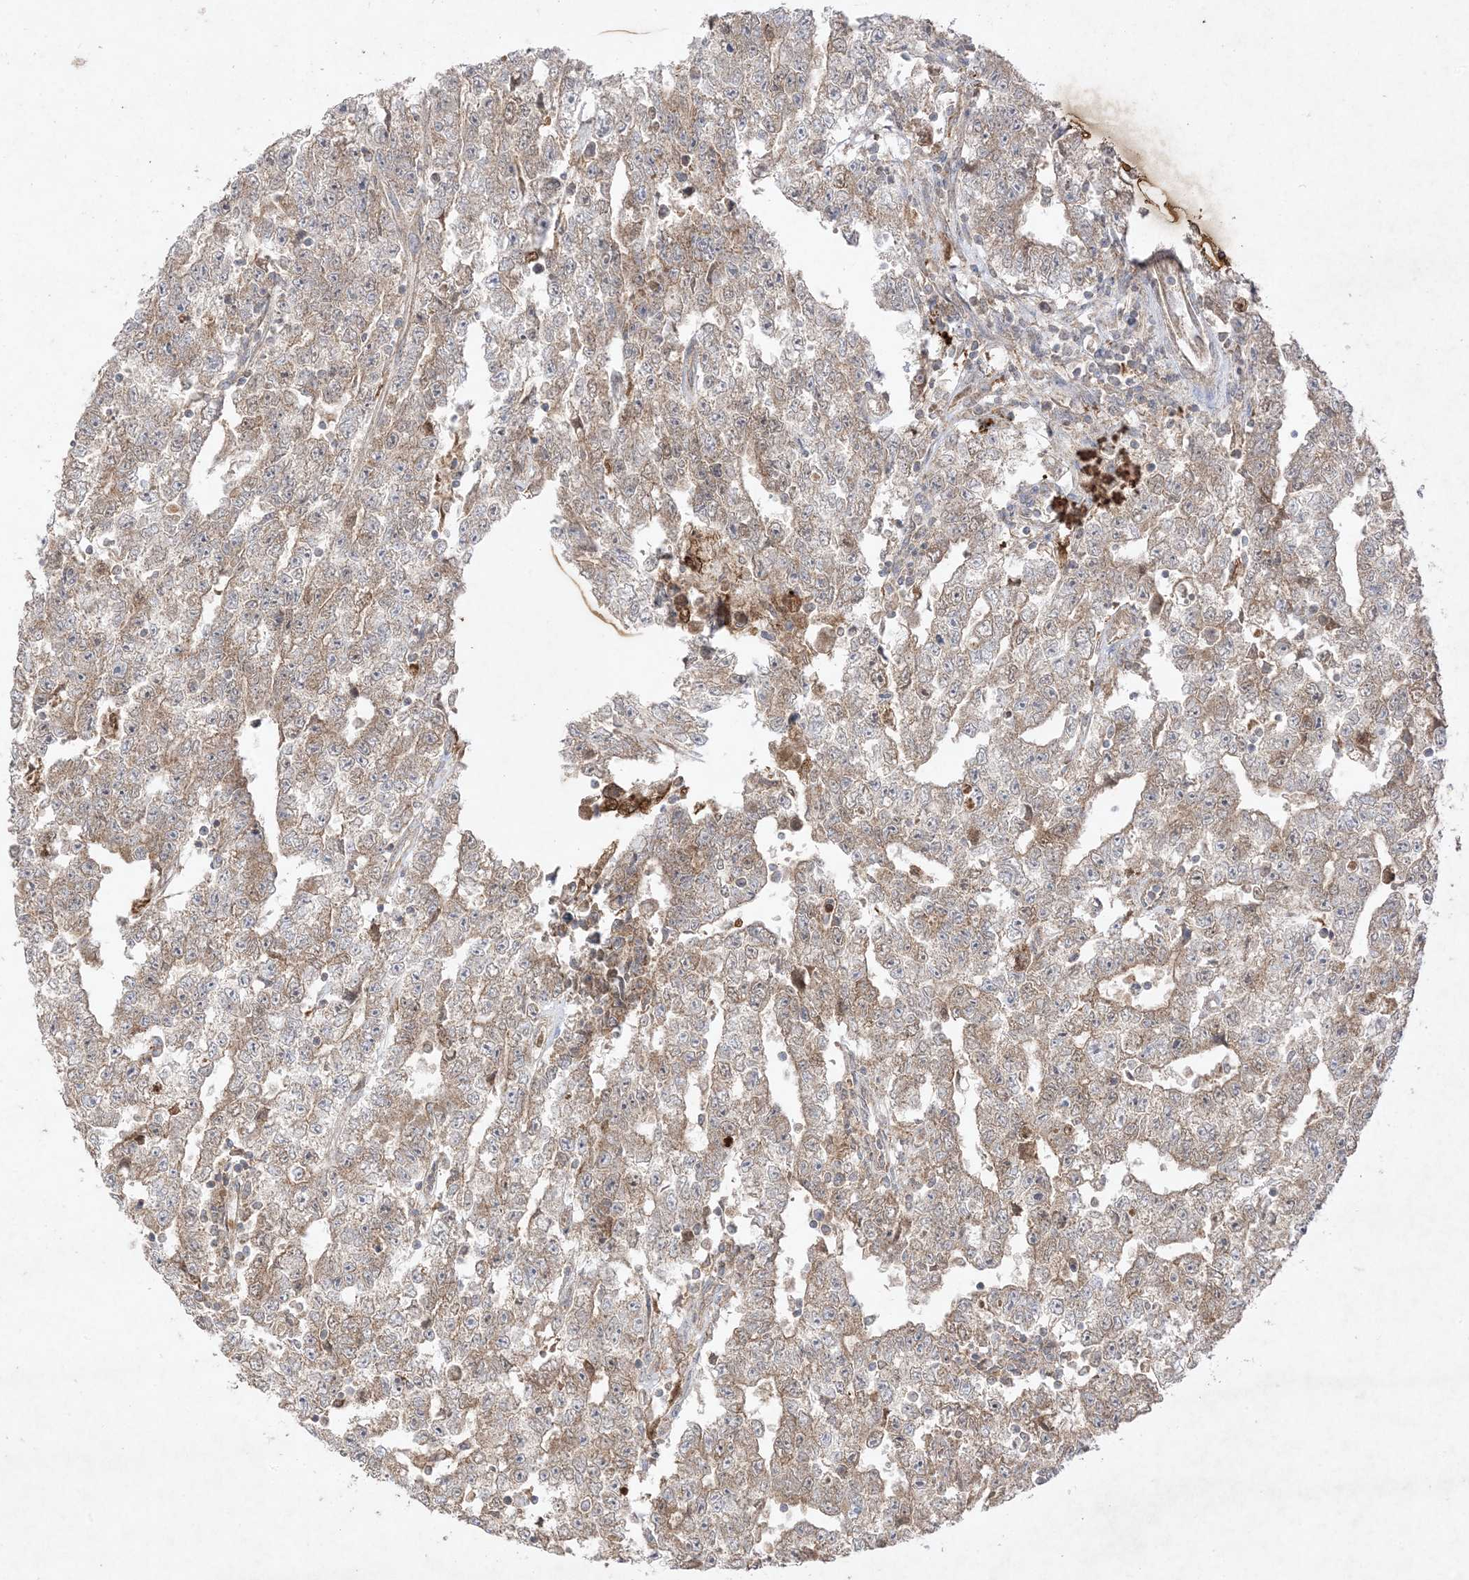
{"staining": {"intensity": "weak", "quantity": ">75%", "location": "cytoplasmic/membranous"}, "tissue": "testis cancer", "cell_type": "Tumor cells", "image_type": "cancer", "snomed": [{"axis": "morphology", "description": "Carcinoma, Embryonal, NOS"}, {"axis": "topography", "description": "Testis"}], "caption": "Approximately >75% of tumor cells in testis cancer (embryonal carcinoma) display weak cytoplasmic/membranous protein expression as visualized by brown immunohistochemical staining.", "gene": "UBE2C", "patient": {"sex": "male", "age": 25}}